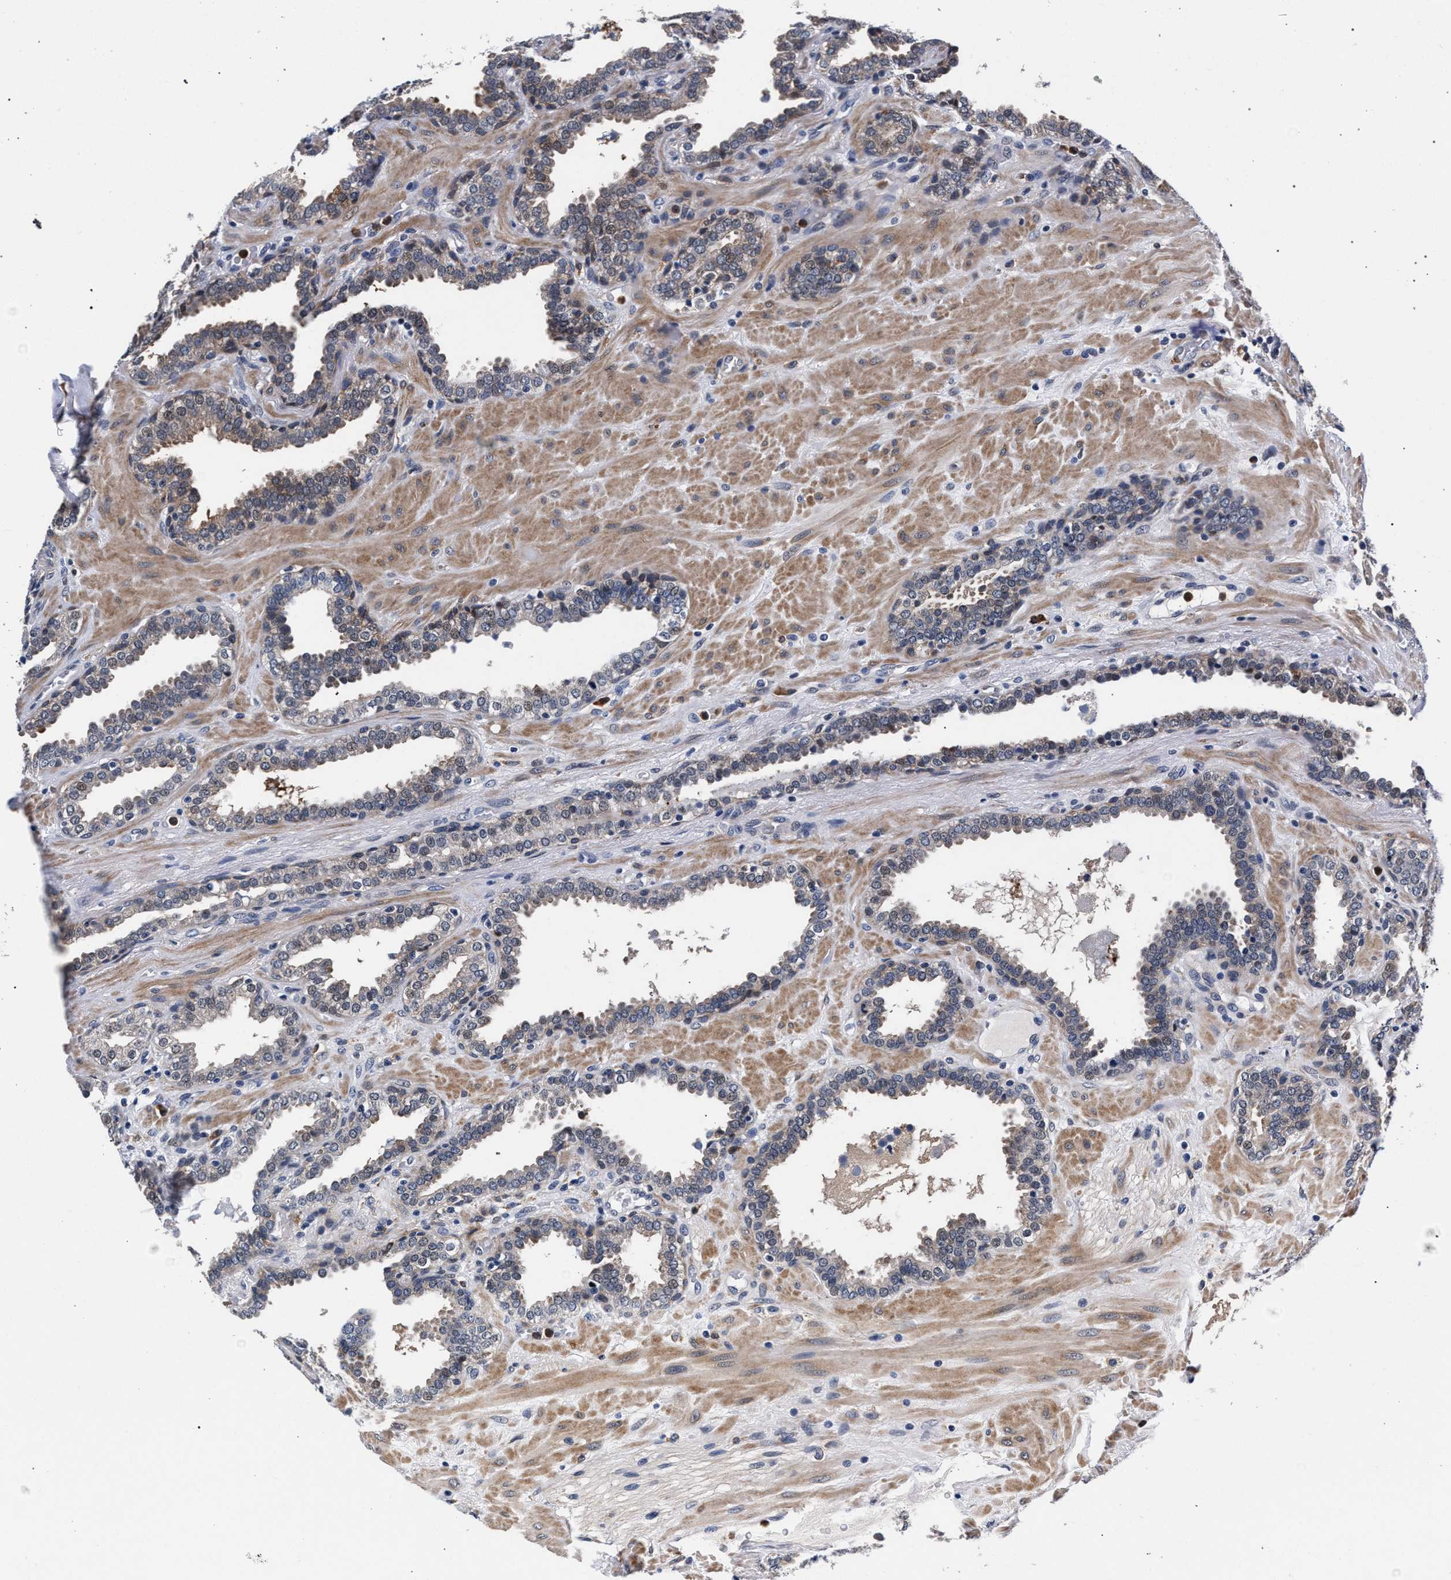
{"staining": {"intensity": "weak", "quantity": "25%-75%", "location": "cytoplasmic/membranous"}, "tissue": "prostate", "cell_type": "Glandular cells", "image_type": "normal", "snomed": [{"axis": "morphology", "description": "Normal tissue, NOS"}, {"axis": "topography", "description": "Prostate"}], "caption": "Immunohistochemical staining of benign prostate exhibits weak cytoplasmic/membranous protein staining in approximately 25%-75% of glandular cells.", "gene": "ZNF462", "patient": {"sex": "male", "age": 51}}